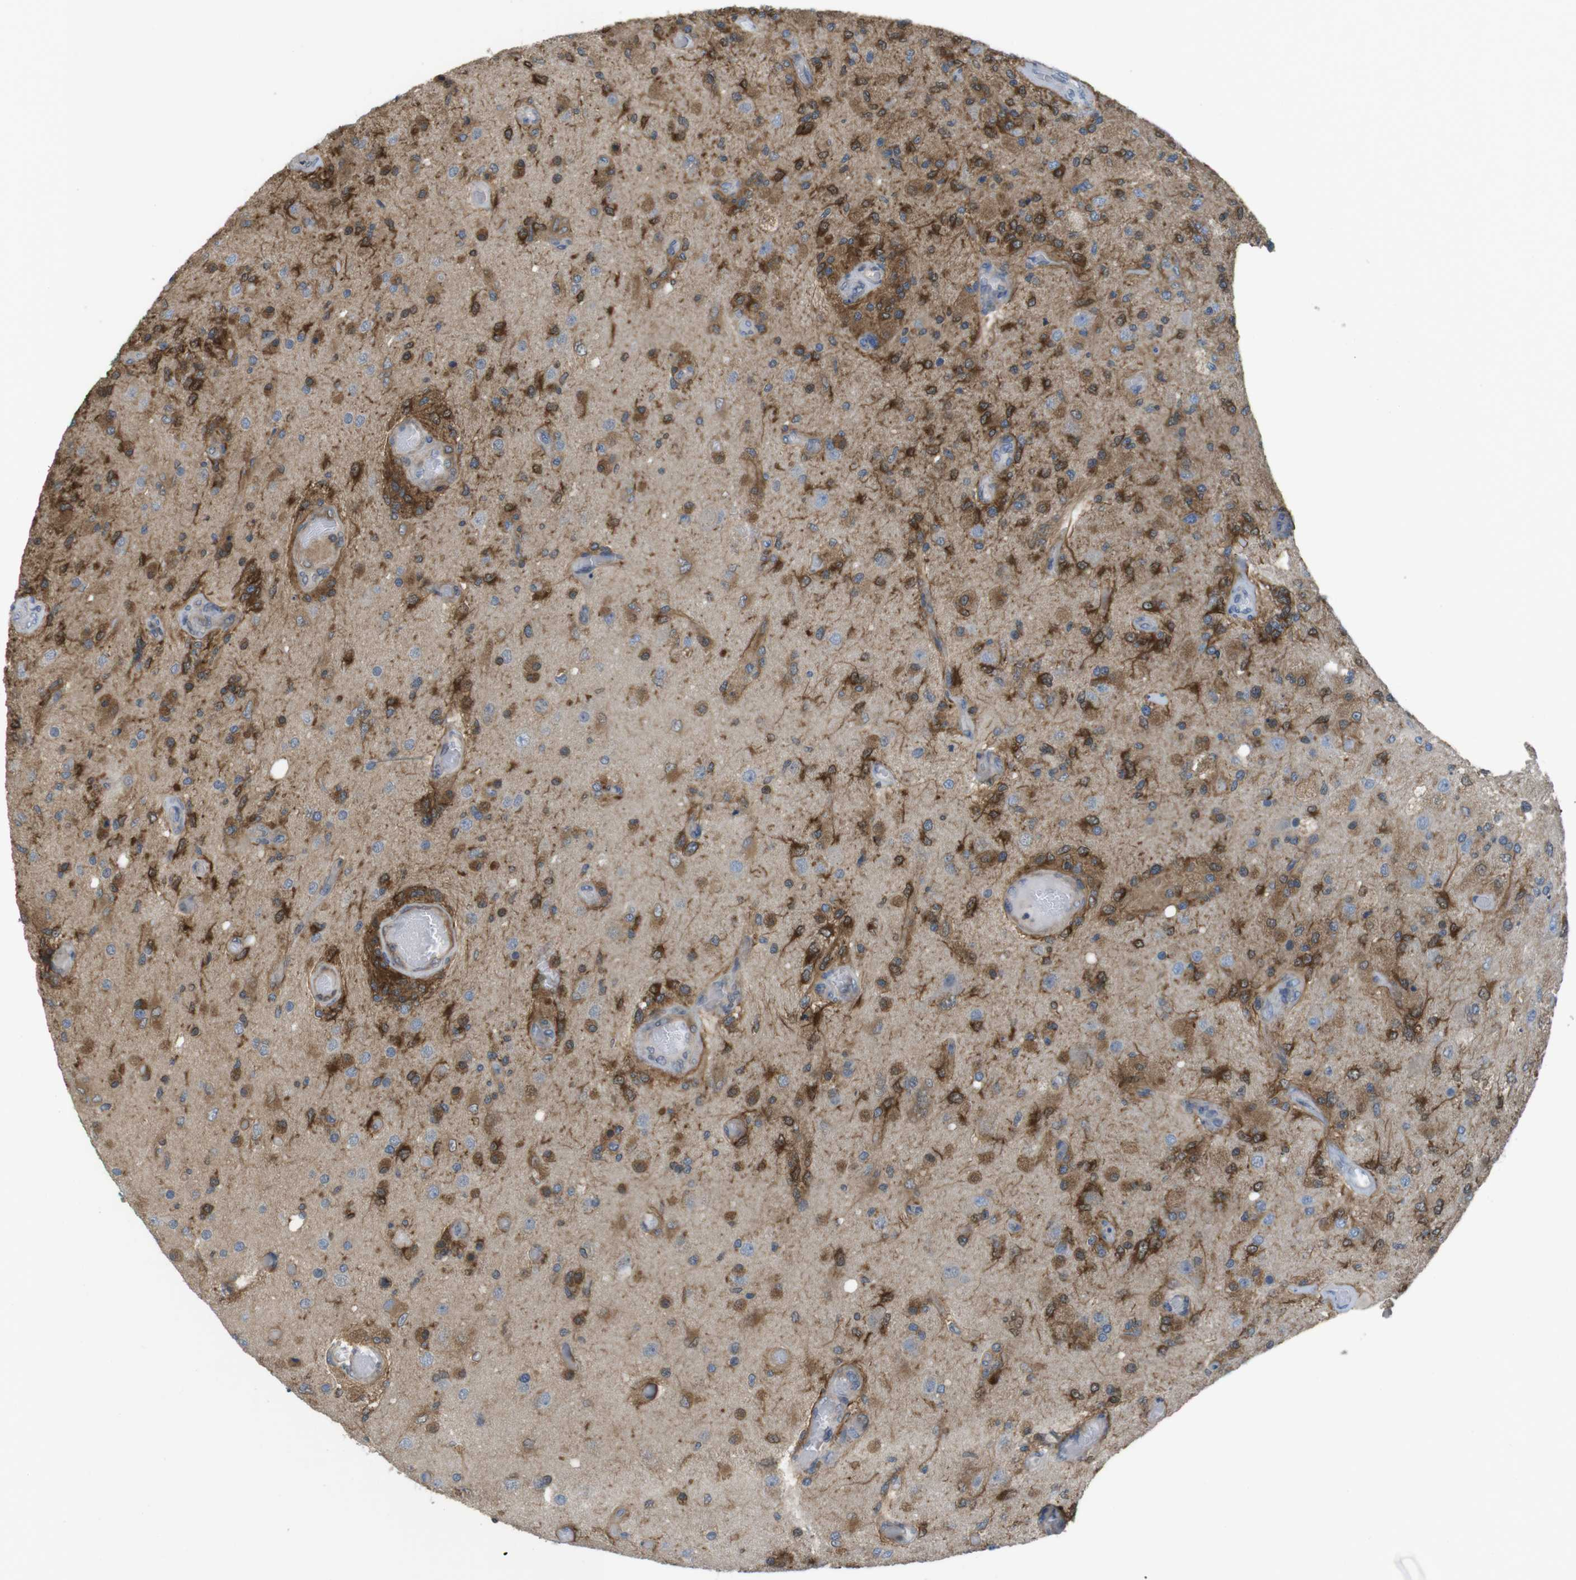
{"staining": {"intensity": "moderate", "quantity": ">75%", "location": "cytoplasmic/membranous"}, "tissue": "glioma", "cell_type": "Tumor cells", "image_type": "cancer", "snomed": [{"axis": "morphology", "description": "Normal tissue, NOS"}, {"axis": "morphology", "description": "Glioma, malignant, High grade"}, {"axis": "topography", "description": "Cerebral cortex"}], "caption": "High-power microscopy captured an immunohistochemistry (IHC) image of malignant high-grade glioma, revealing moderate cytoplasmic/membranous positivity in about >75% of tumor cells.", "gene": "MTHFD1", "patient": {"sex": "male", "age": 77}}